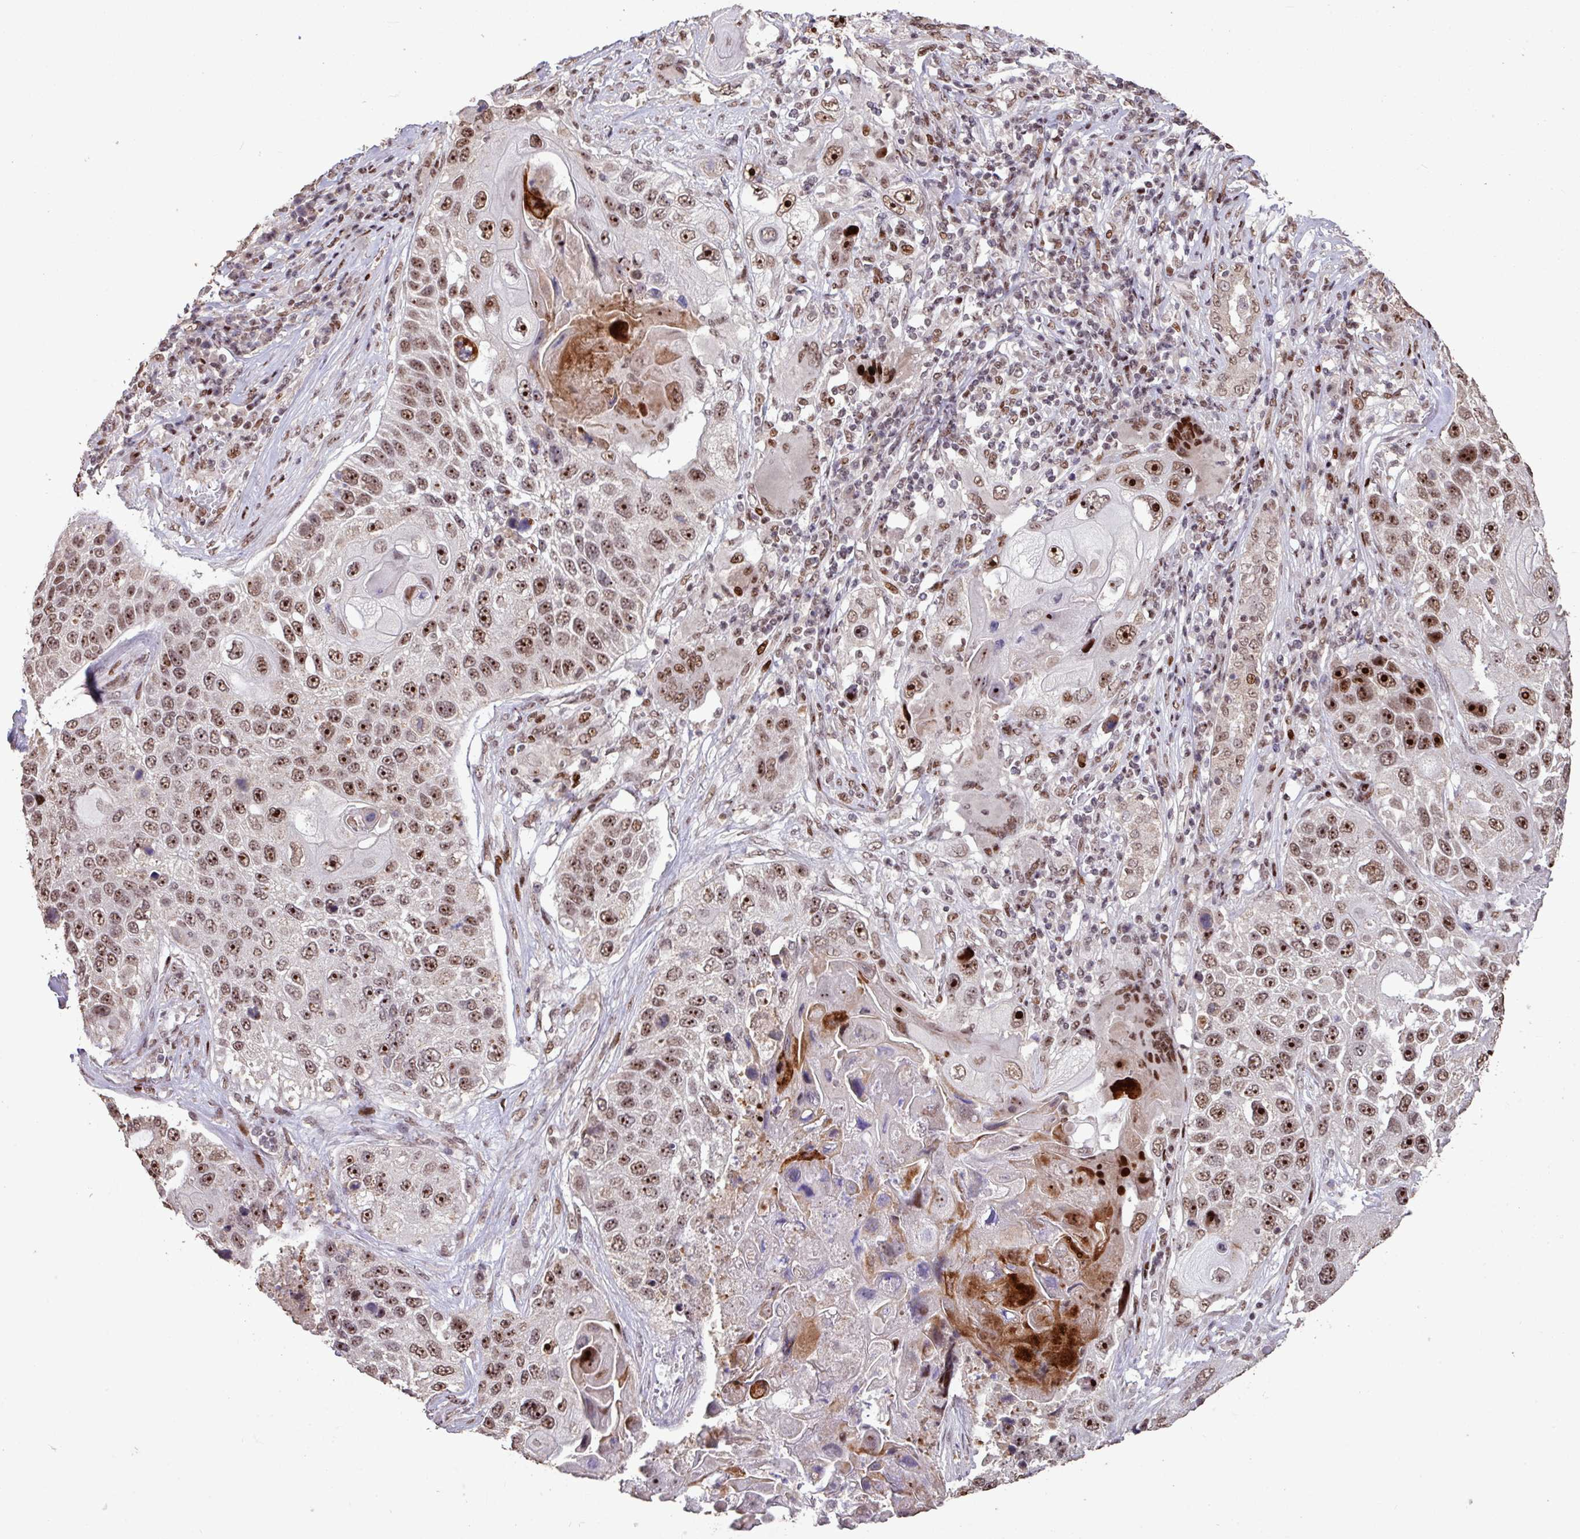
{"staining": {"intensity": "strong", "quantity": ">75%", "location": "nuclear"}, "tissue": "lung cancer", "cell_type": "Tumor cells", "image_type": "cancer", "snomed": [{"axis": "morphology", "description": "Squamous cell carcinoma, NOS"}, {"axis": "topography", "description": "Lung"}], "caption": "A brown stain highlights strong nuclear expression of a protein in human squamous cell carcinoma (lung) tumor cells.", "gene": "ZNF709", "patient": {"sex": "male", "age": 61}}